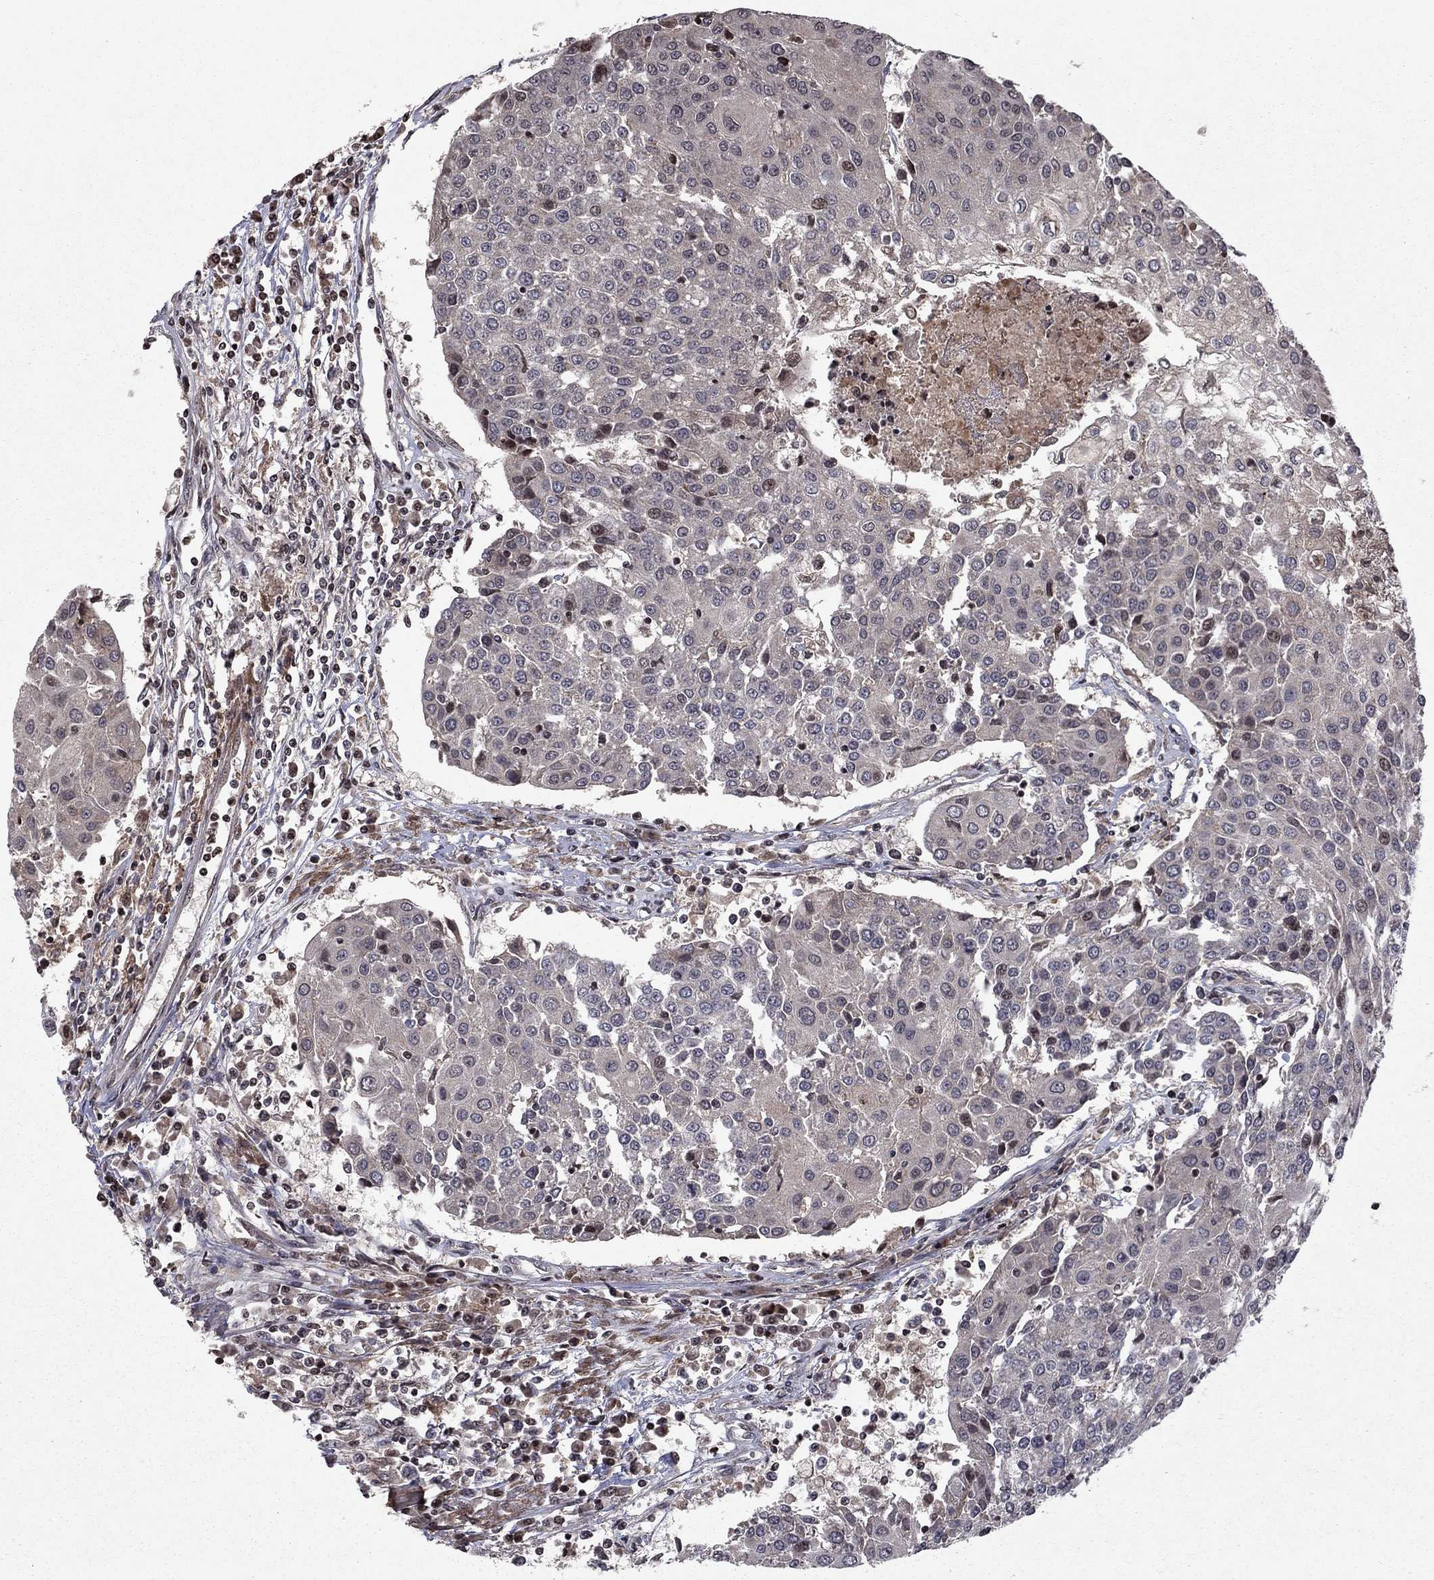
{"staining": {"intensity": "negative", "quantity": "none", "location": "none"}, "tissue": "urothelial cancer", "cell_type": "Tumor cells", "image_type": "cancer", "snomed": [{"axis": "morphology", "description": "Urothelial carcinoma, High grade"}, {"axis": "topography", "description": "Urinary bladder"}], "caption": "An image of human urothelial cancer is negative for staining in tumor cells. (Immunohistochemistry (ihc), brightfield microscopy, high magnification).", "gene": "SORBS1", "patient": {"sex": "female", "age": 85}}